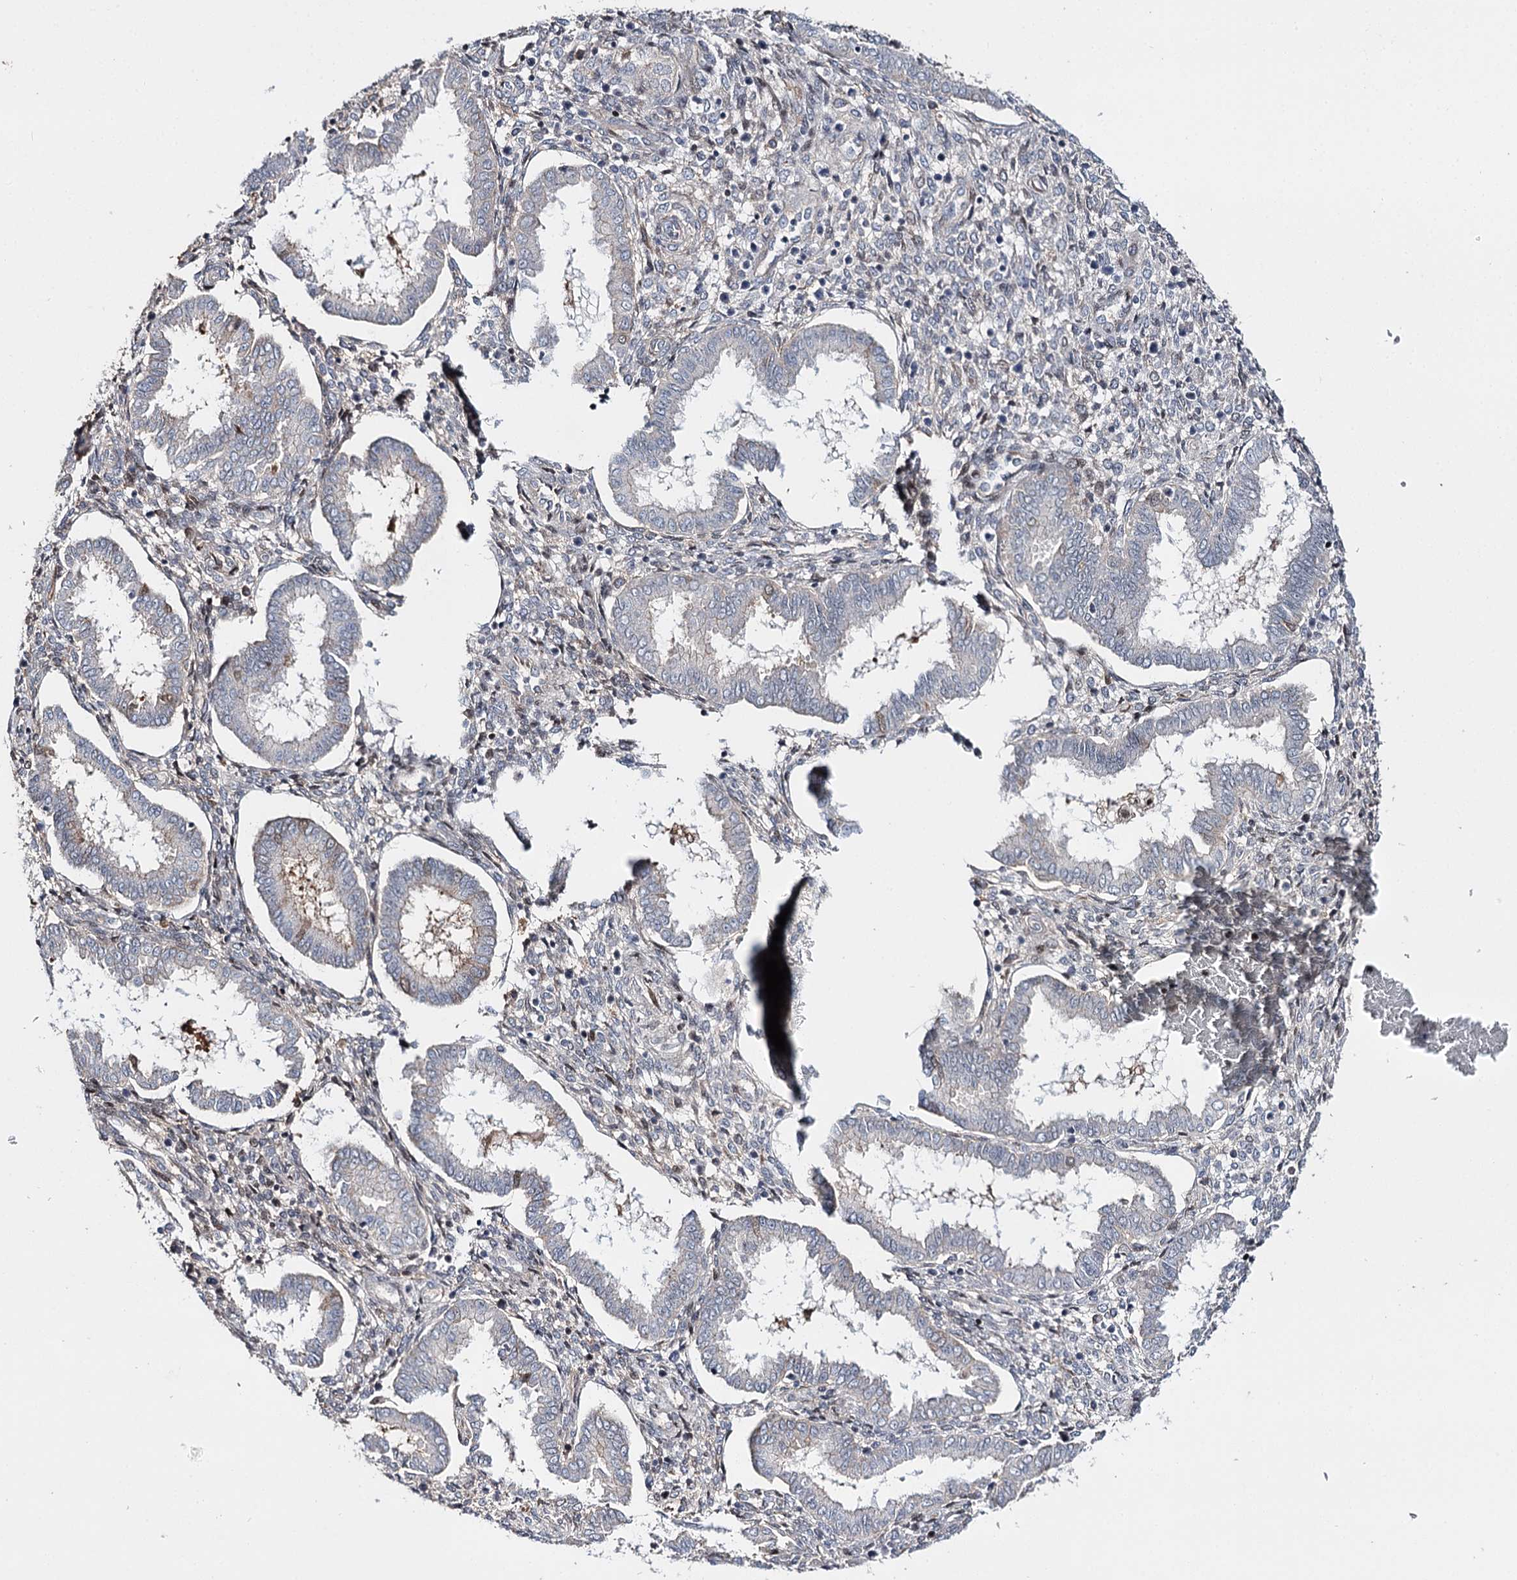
{"staining": {"intensity": "moderate", "quantity": "25%-75%", "location": "nuclear"}, "tissue": "endometrium", "cell_type": "Cells in endometrial stroma", "image_type": "normal", "snomed": [{"axis": "morphology", "description": "Normal tissue, NOS"}, {"axis": "topography", "description": "Endometrium"}], "caption": "Protein expression analysis of unremarkable human endometrium reveals moderate nuclear positivity in approximately 25%-75% of cells in endometrial stroma. (IHC, brightfield microscopy, high magnification).", "gene": "ITFG2", "patient": {"sex": "female", "age": 24}}